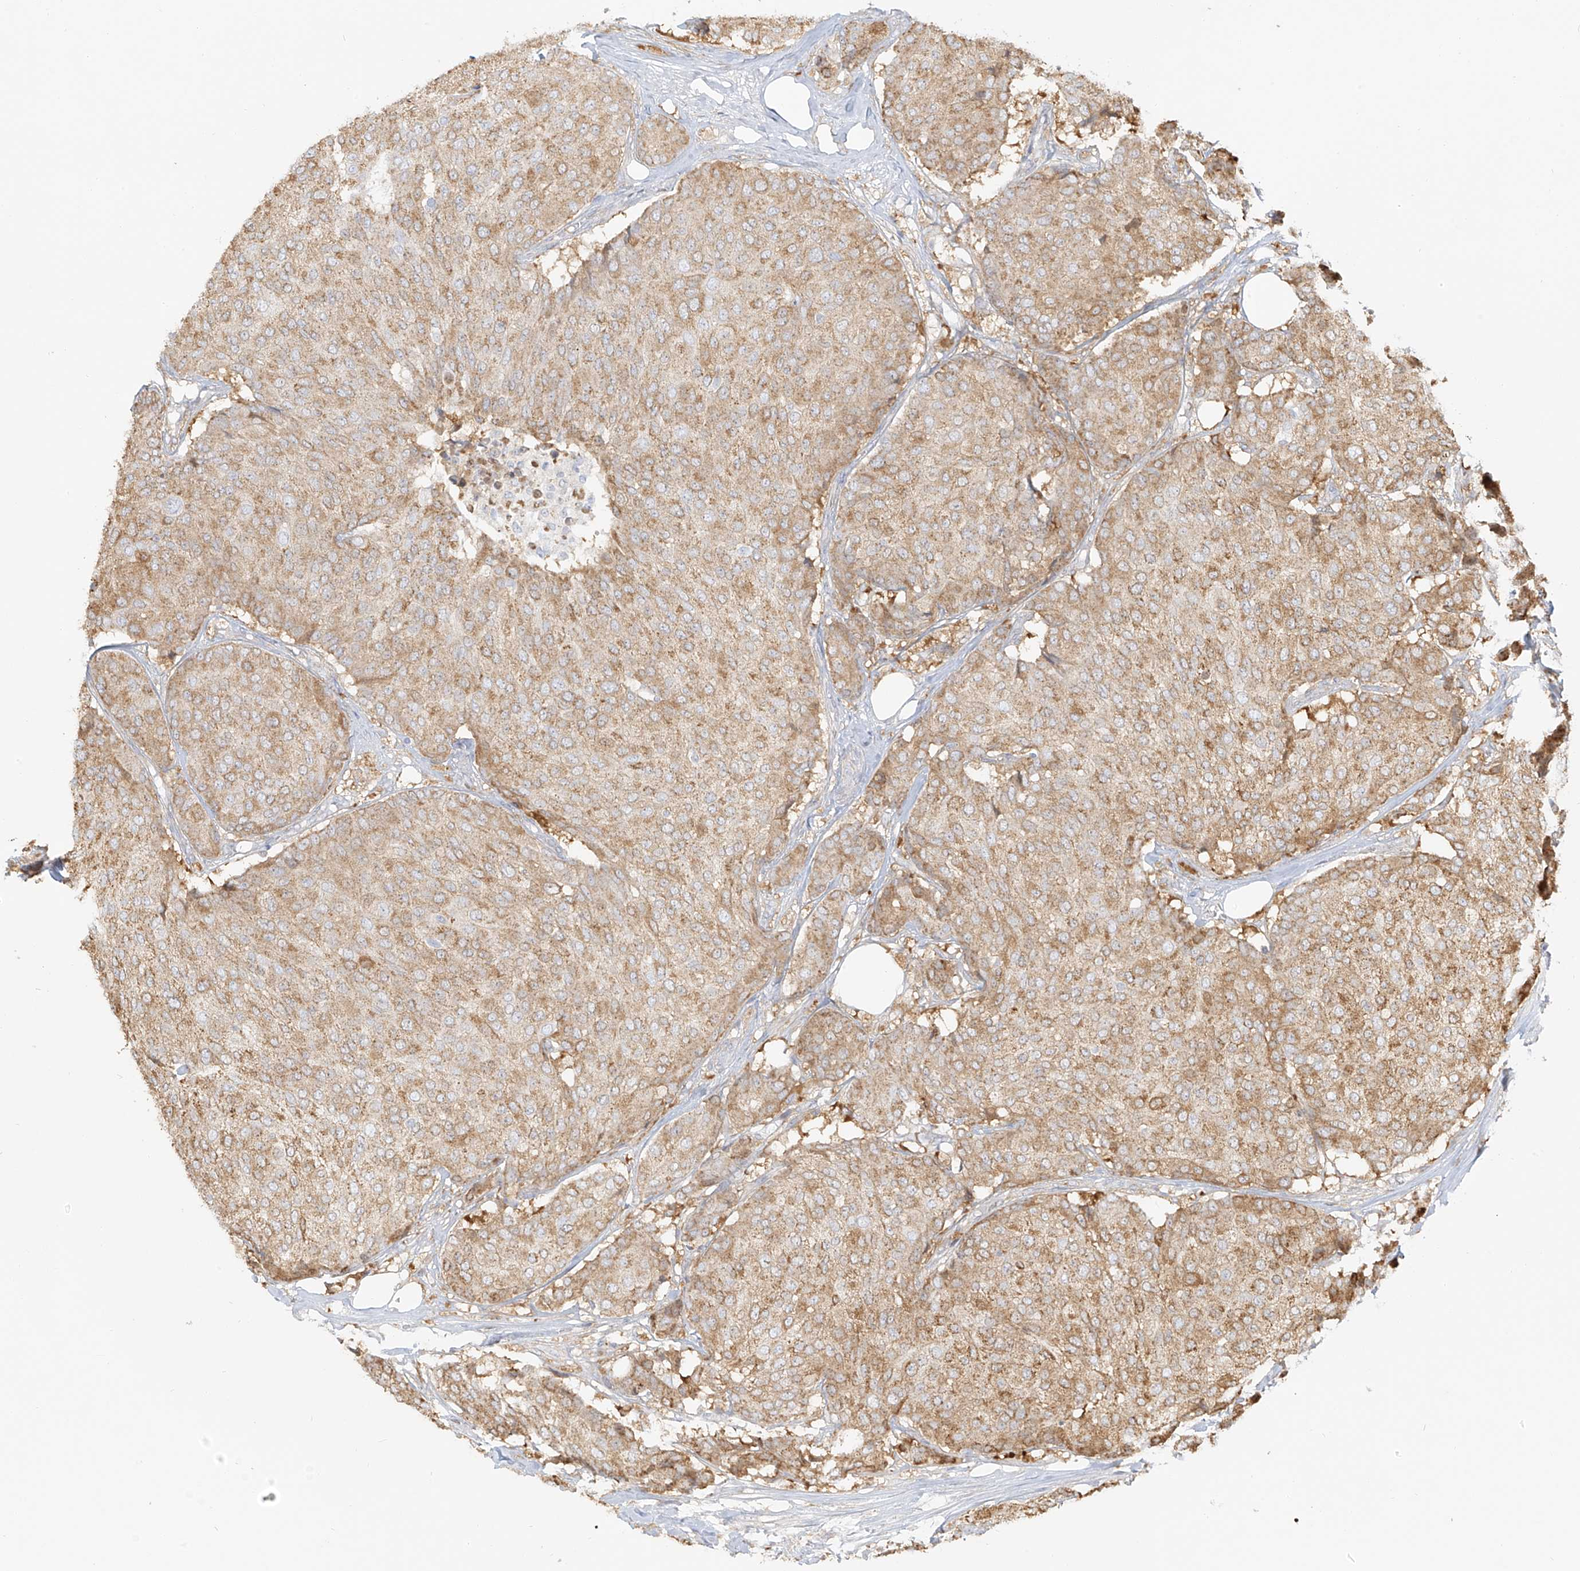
{"staining": {"intensity": "moderate", "quantity": ">75%", "location": "cytoplasmic/membranous"}, "tissue": "breast cancer", "cell_type": "Tumor cells", "image_type": "cancer", "snomed": [{"axis": "morphology", "description": "Duct carcinoma"}, {"axis": "topography", "description": "Breast"}], "caption": "The photomicrograph displays immunohistochemical staining of breast cancer (infiltrating ductal carcinoma). There is moderate cytoplasmic/membranous staining is present in about >75% of tumor cells. Ihc stains the protein in brown and the nuclei are stained blue.", "gene": "UPK1B", "patient": {"sex": "female", "age": 75}}